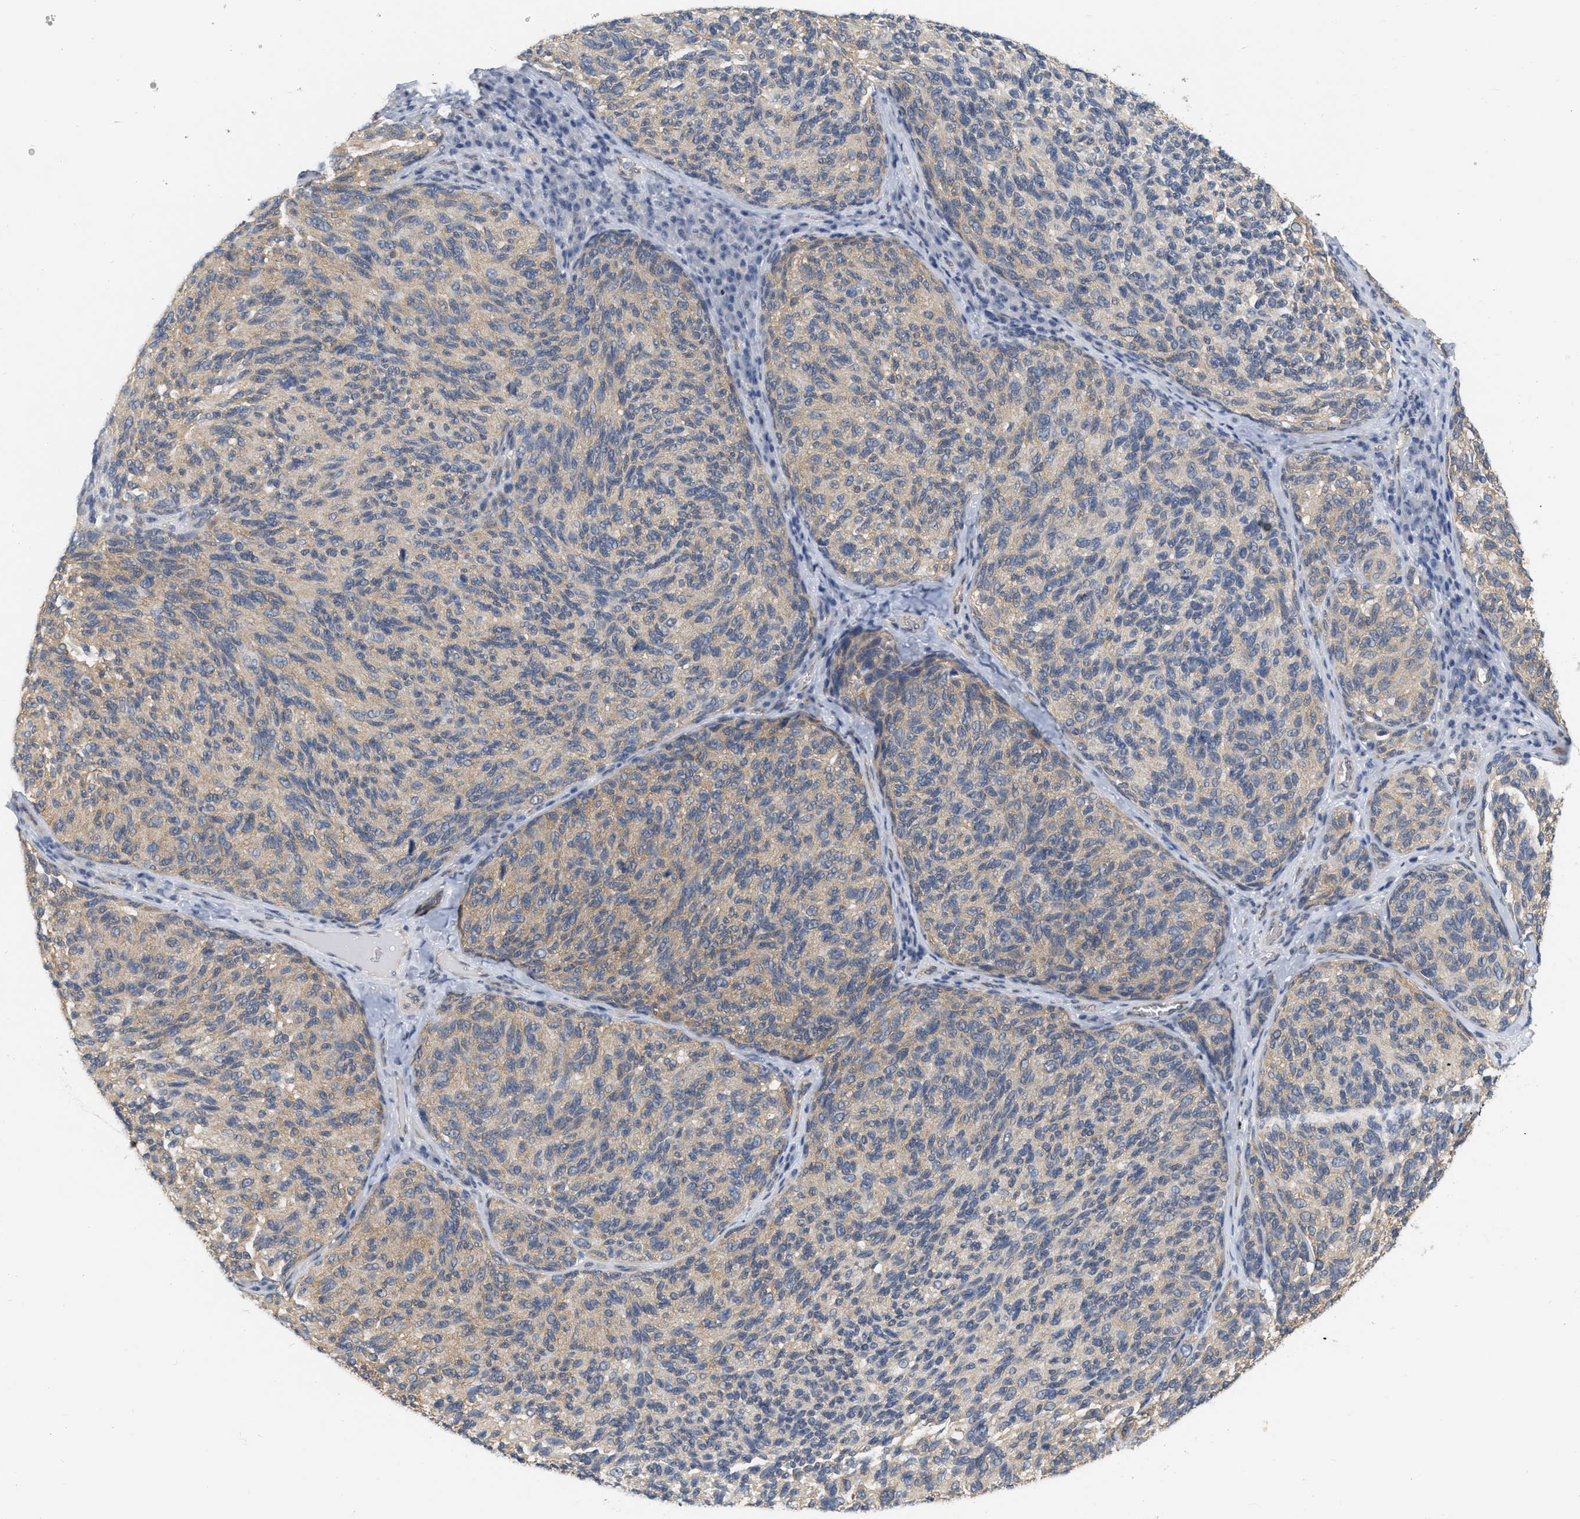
{"staining": {"intensity": "weak", "quantity": ">75%", "location": "cytoplasmic/membranous"}, "tissue": "melanoma", "cell_type": "Tumor cells", "image_type": "cancer", "snomed": [{"axis": "morphology", "description": "Malignant melanoma, NOS"}, {"axis": "topography", "description": "Skin"}], "caption": "Human malignant melanoma stained with a brown dye shows weak cytoplasmic/membranous positive positivity in approximately >75% of tumor cells.", "gene": "RUVBL1", "patient": {"sex": "female", "age": 73}}